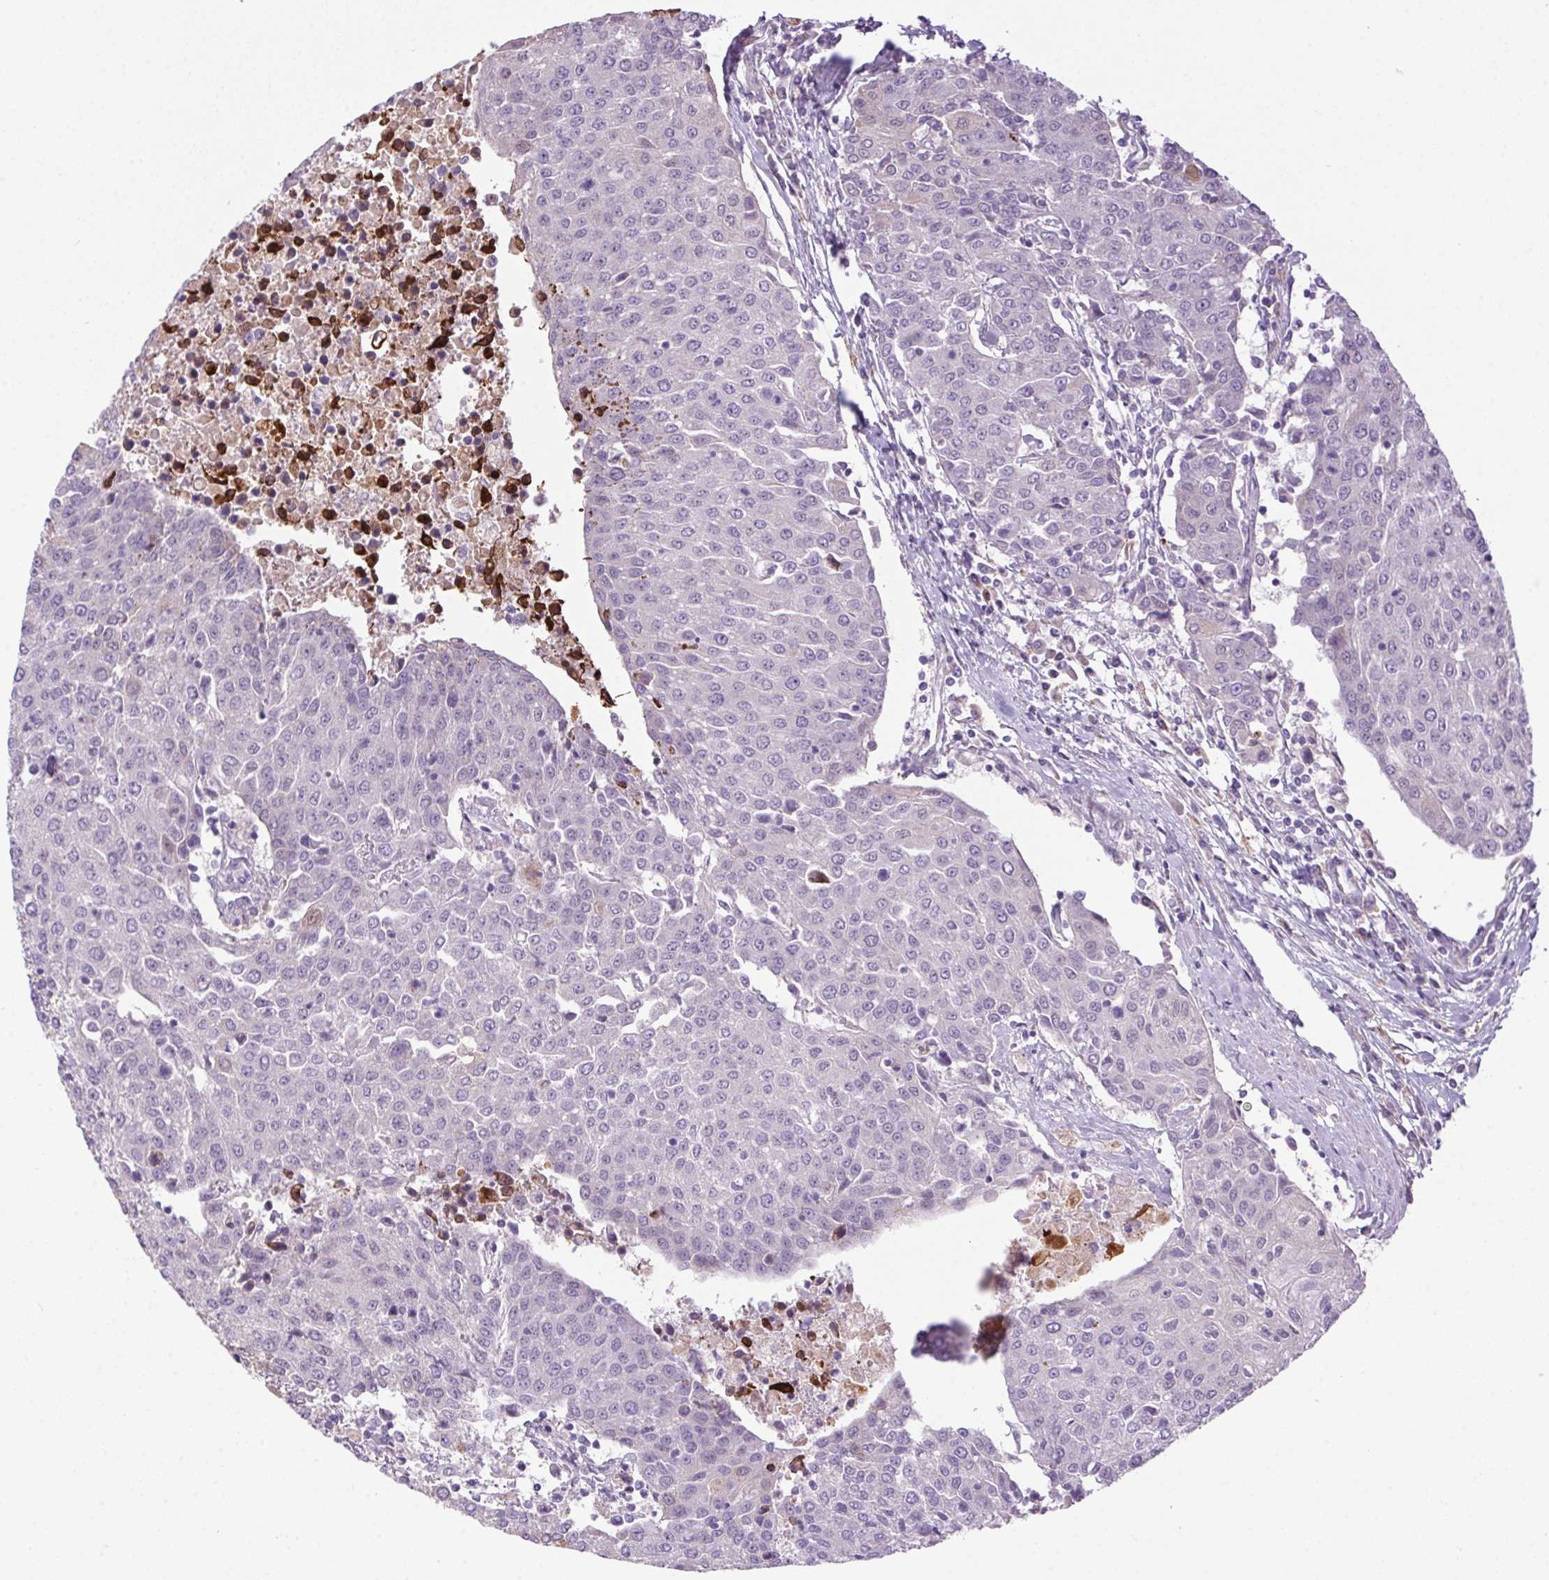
{"staining": {"intensity": "negative", "quantity": "none", "location": "none"}, "tissue": "urothelial cancer", "cell_type": "Tumor cells", "image_type": "cancer", "snomed": [{"axis": "morphology", "description": "Urothelial carcinoma, High grade"}, {"axis": "topography", "description": "Urinary bladder"}], "caption": "The histopathology image shows no significant expression in tumor cells of urothelial cancer.", "gene": "LRRTM1", "patient": {"sex": "female", "age": 85}}